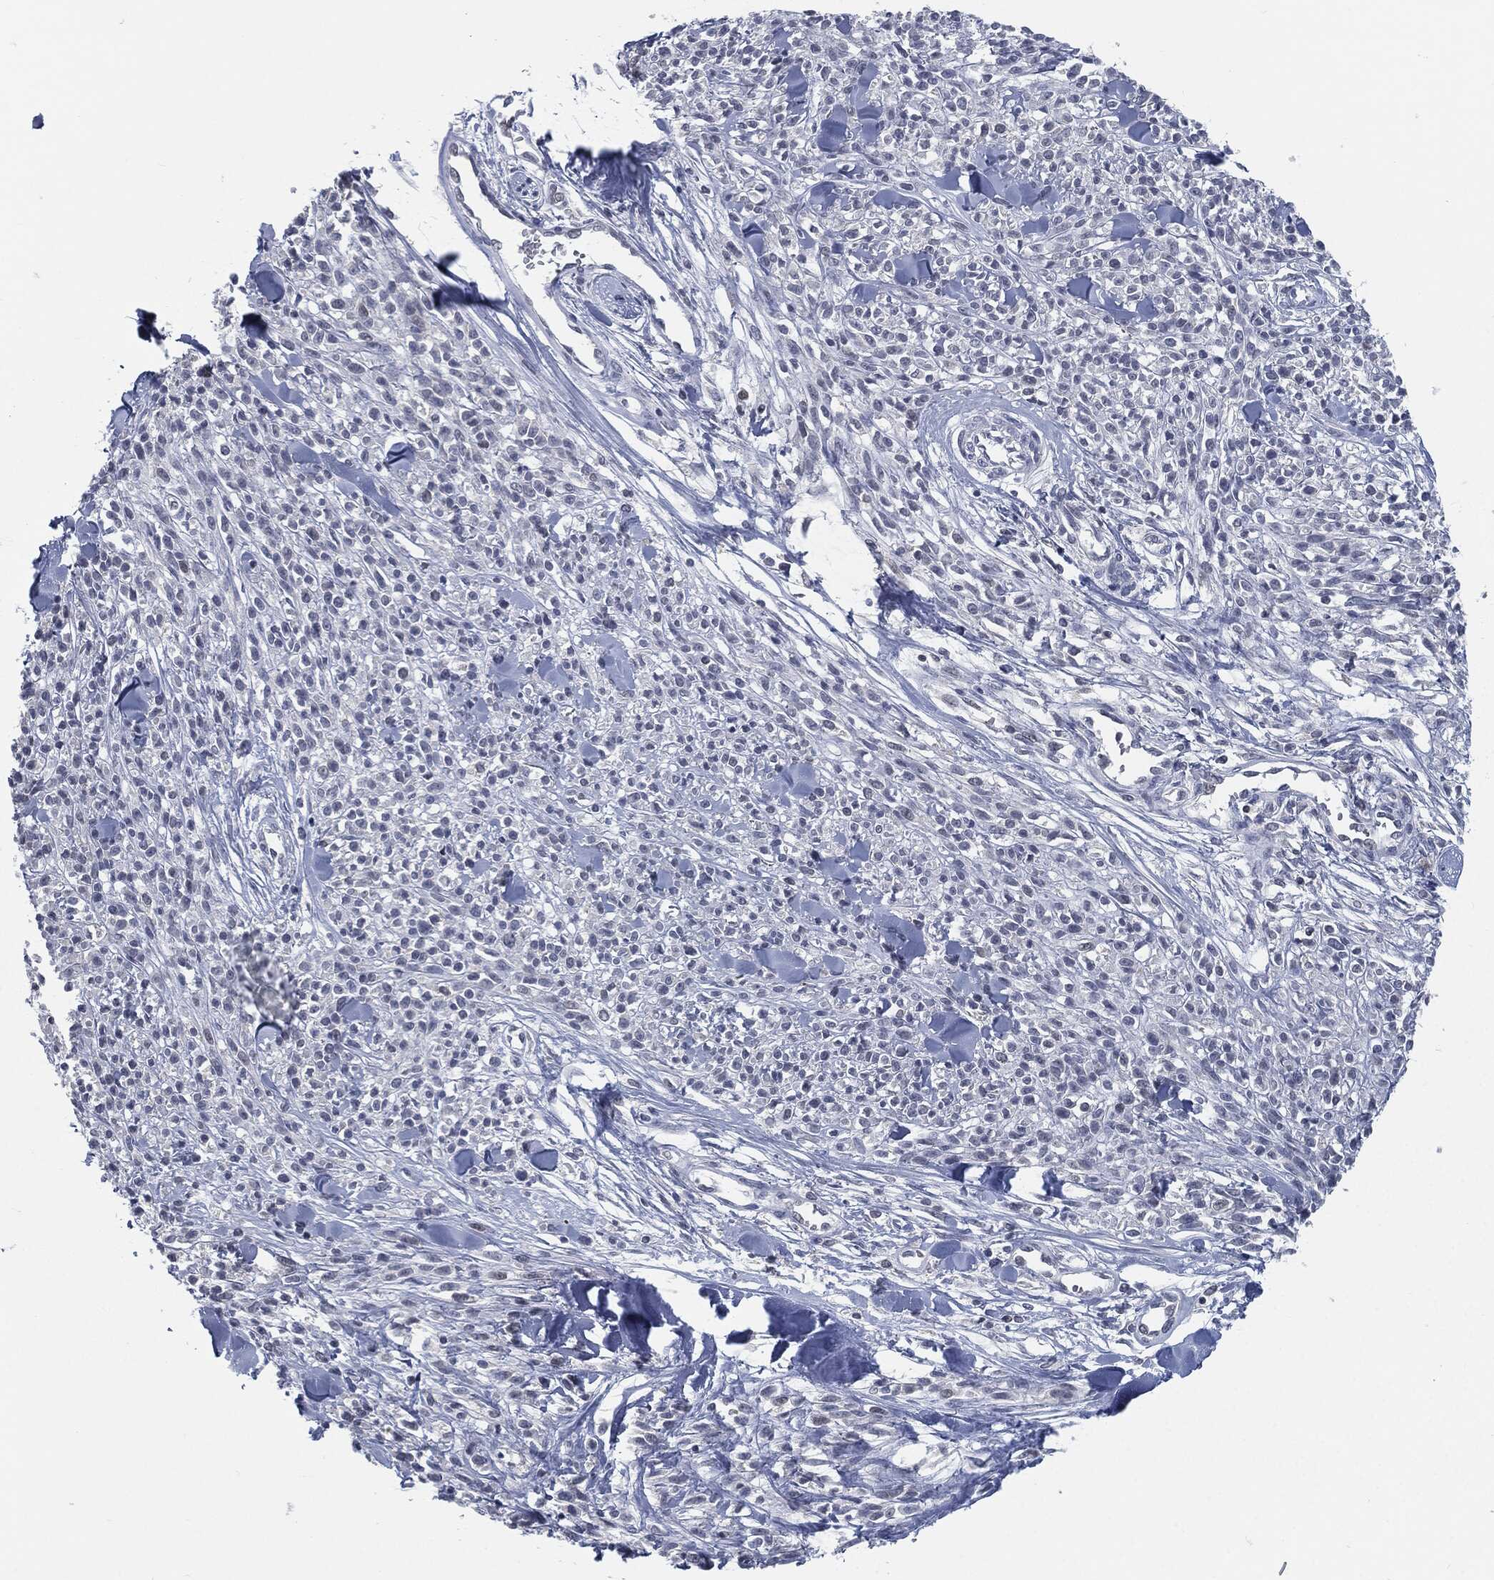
{"staining": {"intensity": "negative", "quantity": "none", "location": "none"}, "tissue": "melanoma", "cell_type": "Tumor cells", "image_type": "cancer", "snomed": [{"axis": "morphology", "description": "Malignant melanoma, NOS"}, {"axis": "topography", "description": "Skin"}, {"axis": "topography", "description": "Skin of trunk"}], "caption": "IHC image of neoplastic tissue: human melanoma stained with DAB (3,3'-diaminobenzidine) displays no significant protein expression in tumor cells.", "gene": "PROM1", "patient": {"sex": "male", "age": 74}}